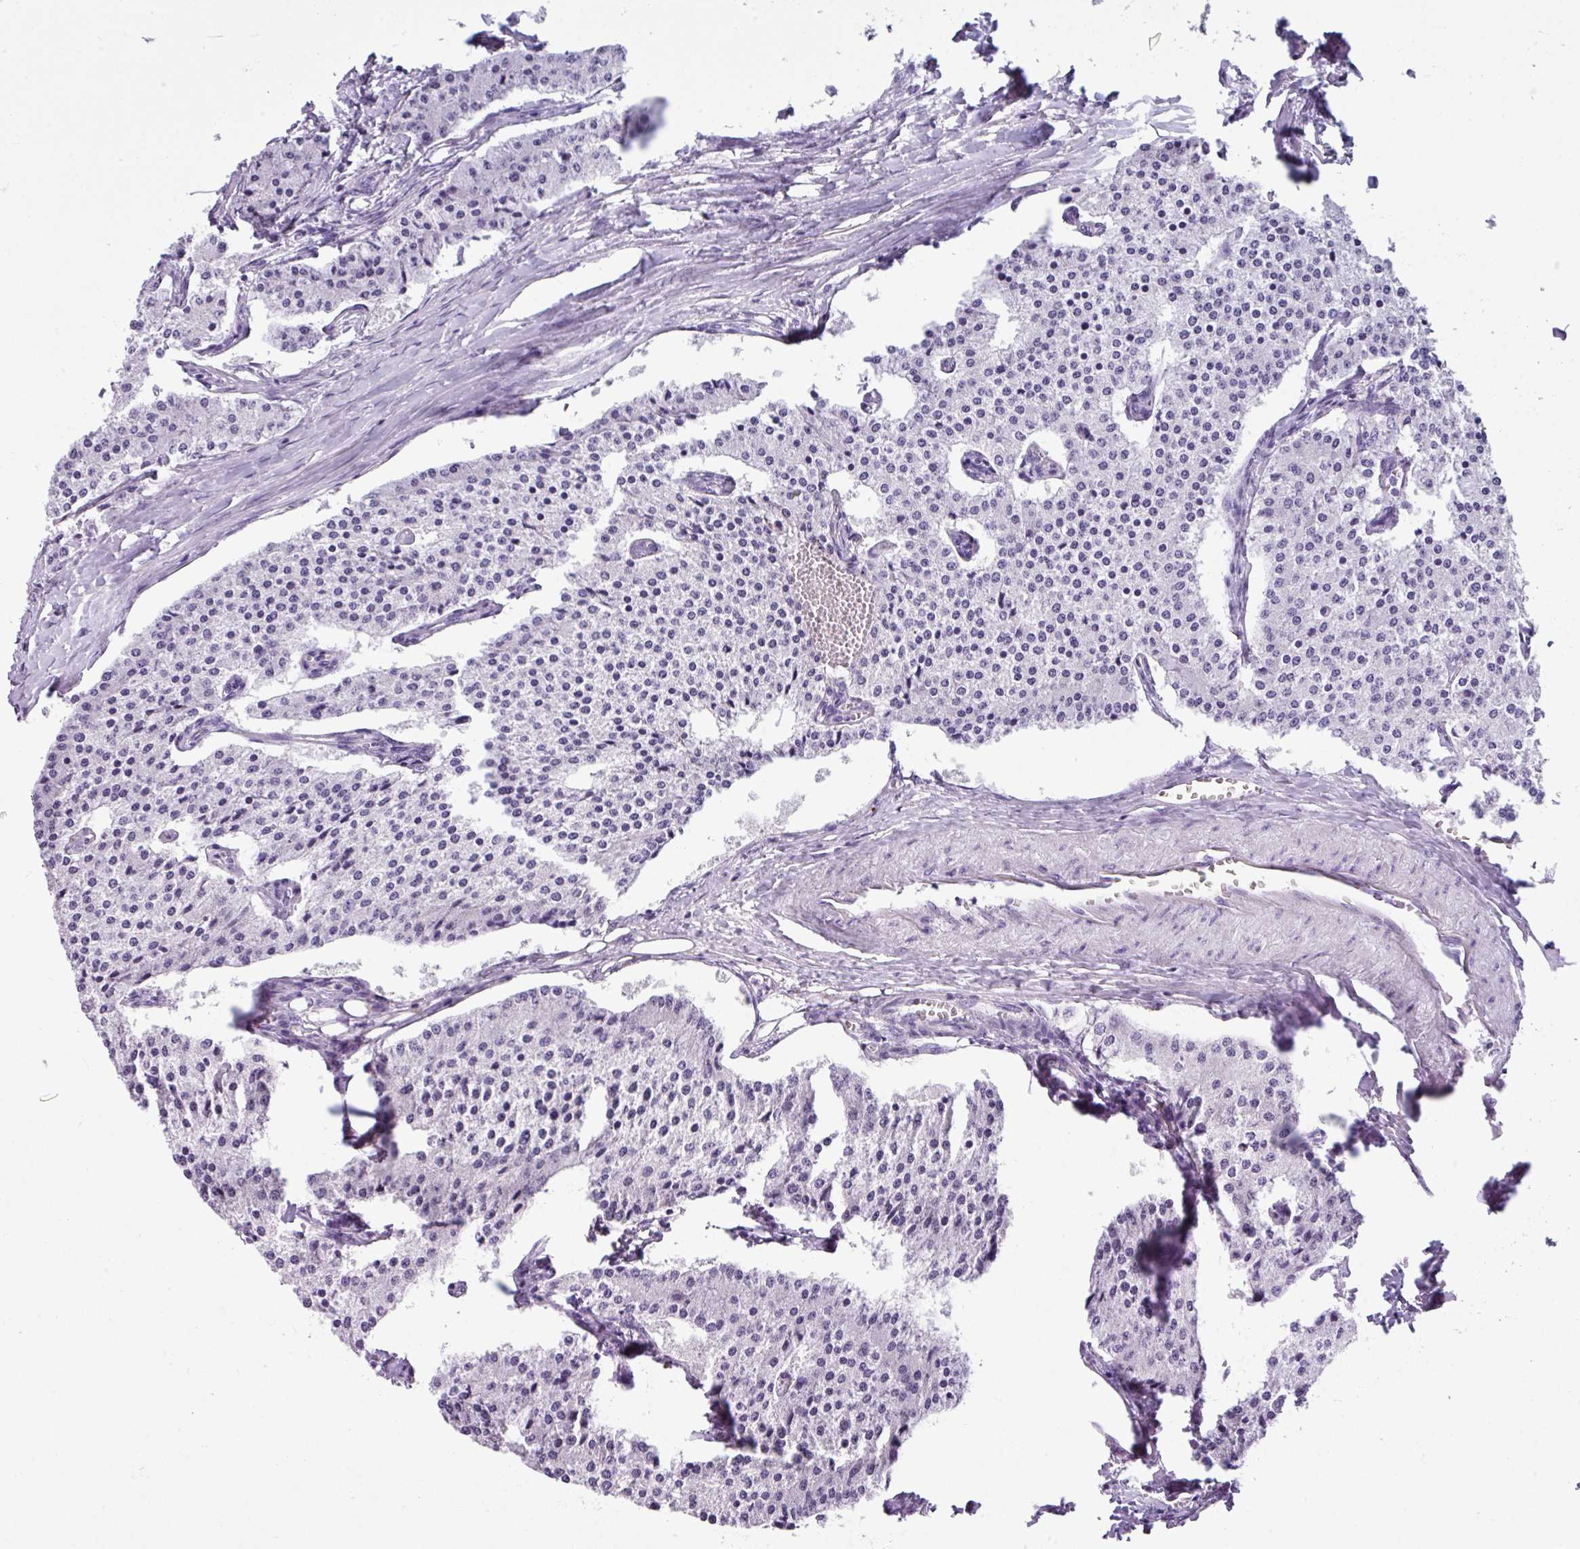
{"staining": {"intensity": "negative", "quantity": "none", "location": "none"}, "tissue": "carcinoid", "cell_type": "Tumor cells", "image_type": "cancer", "snomed": [{"axis": "morphology", "description": "Carcinoid, malignant, NOS"}, {"axis": "topography", "description": "Colon"}], "caption": "Immunohistochemical staining of carcinoid displays no significant expression in tumor cells.", "gene": "PALS2", "patient": {"sex": "female", "age": 52}}